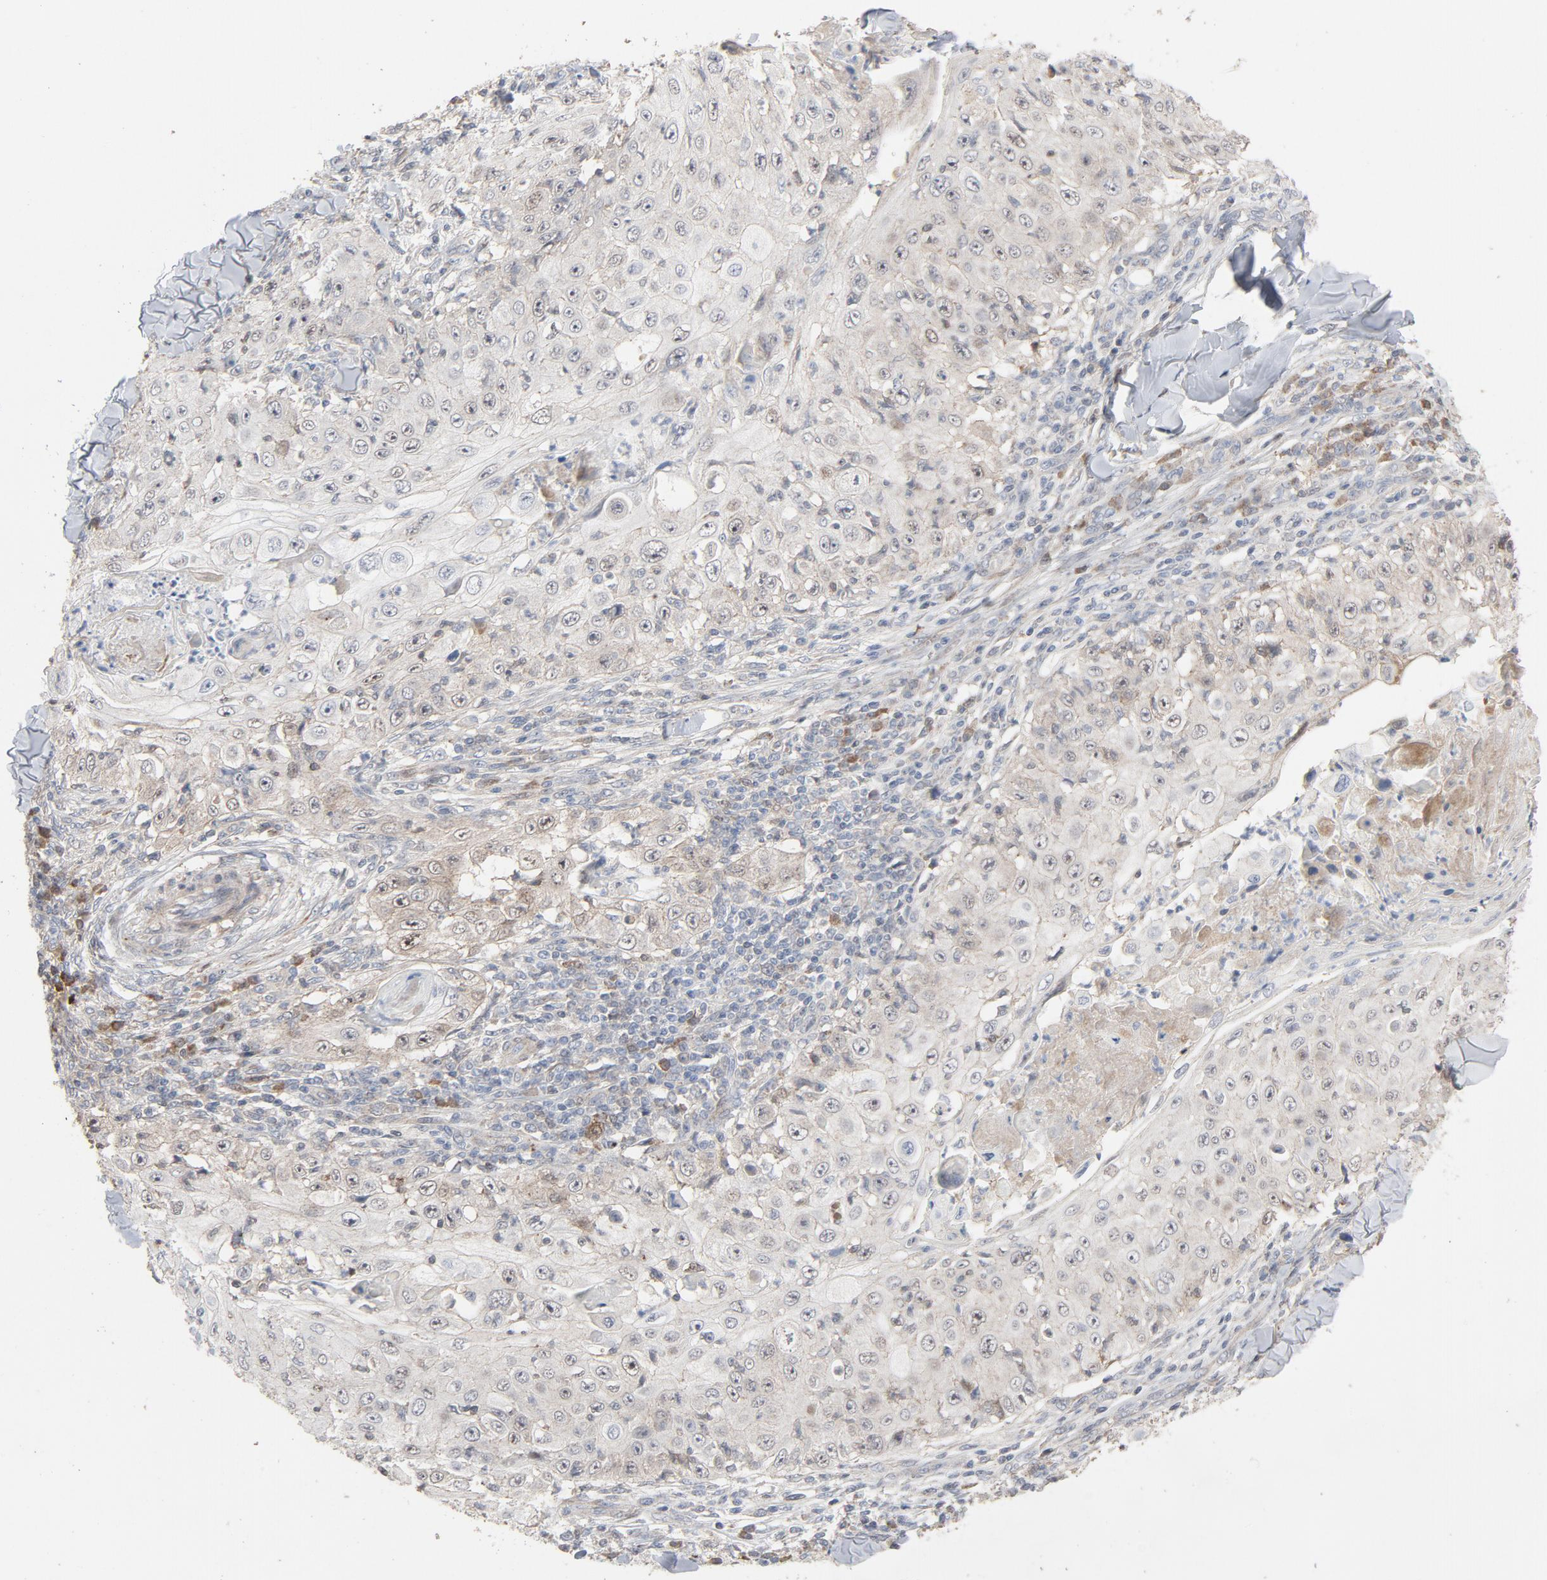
{"staining": {"intensity": "weak", "quantity": "<25%", "location": "cytoplasmic/membranous,nuclear"}, "tissue": "skin cancer", "cell_type": "Tumor cells", "image_type": "cancer", "snomed": [{"axis": "morphology", "description": "Squamous cell carcinoma, NOS"}, {"axis": "topography", "description": "Skin"}], "caption": "IHC micrograph of neoplastic tissue: human squamous cell carcinoma (skin) stained with DAB shows no significant protein staining in tumor cells.", "gene": "CDK6", "patient": {"sex": "male", "age": 86}}